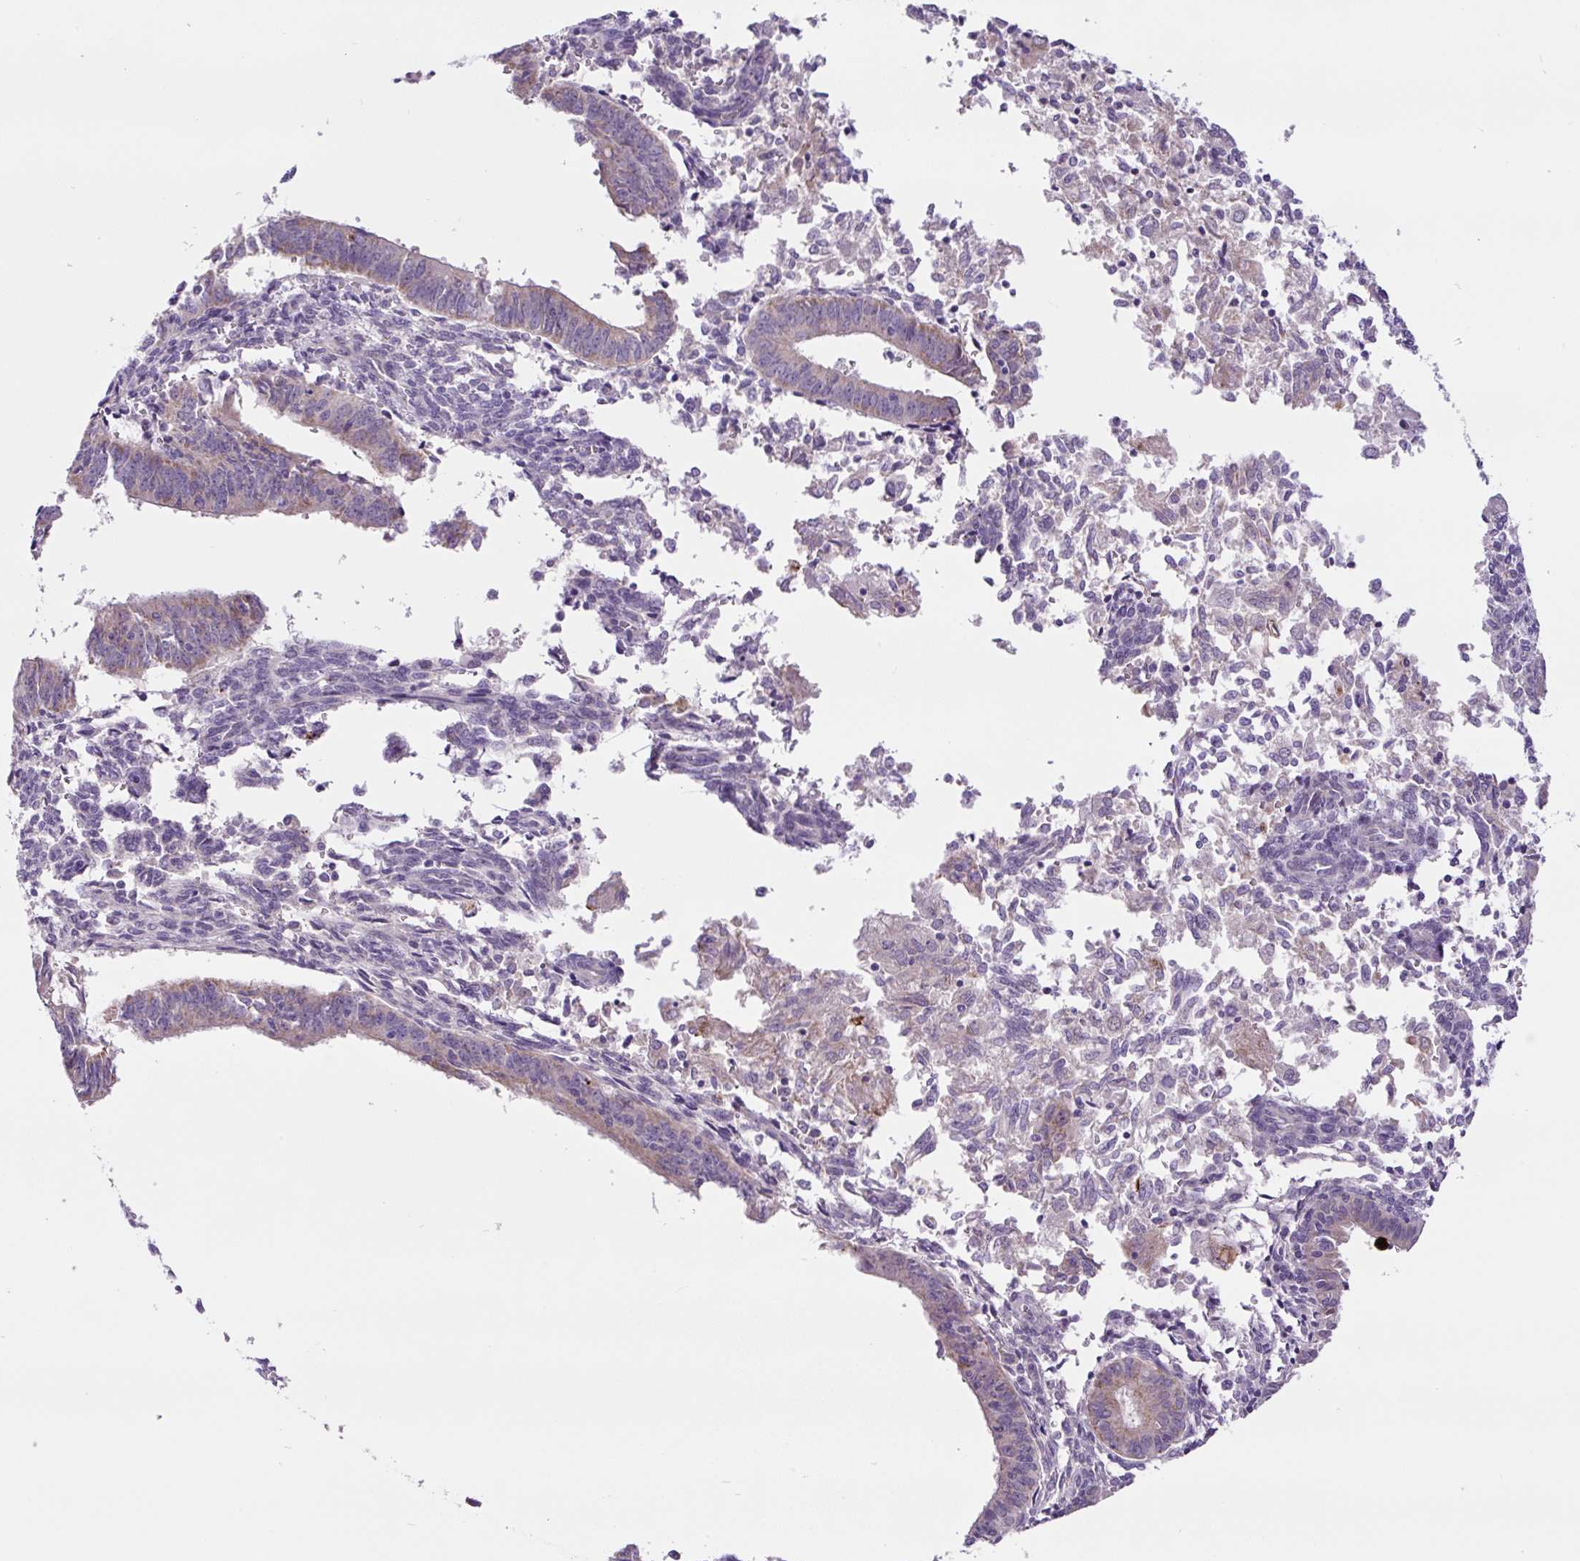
{"staining": {"intensity": "weak", "quantity": "<25%", "location": "cytoplasmic/membranous"}, "tissue": "endometrial cancer", "cell_type": "Tumor cells", "image_type": "cancer", "snomed": [{"axis": "morphology", "description": "Adenocarcinoma, NOS"}, {"axis": "topography", "description": "Endometrium"}], "caption": "The histopathology image shows no staining of tumor cells in endometrial cancer.", "gene": "OGDHL", "patient": {"sex": "female", "age": 50}}